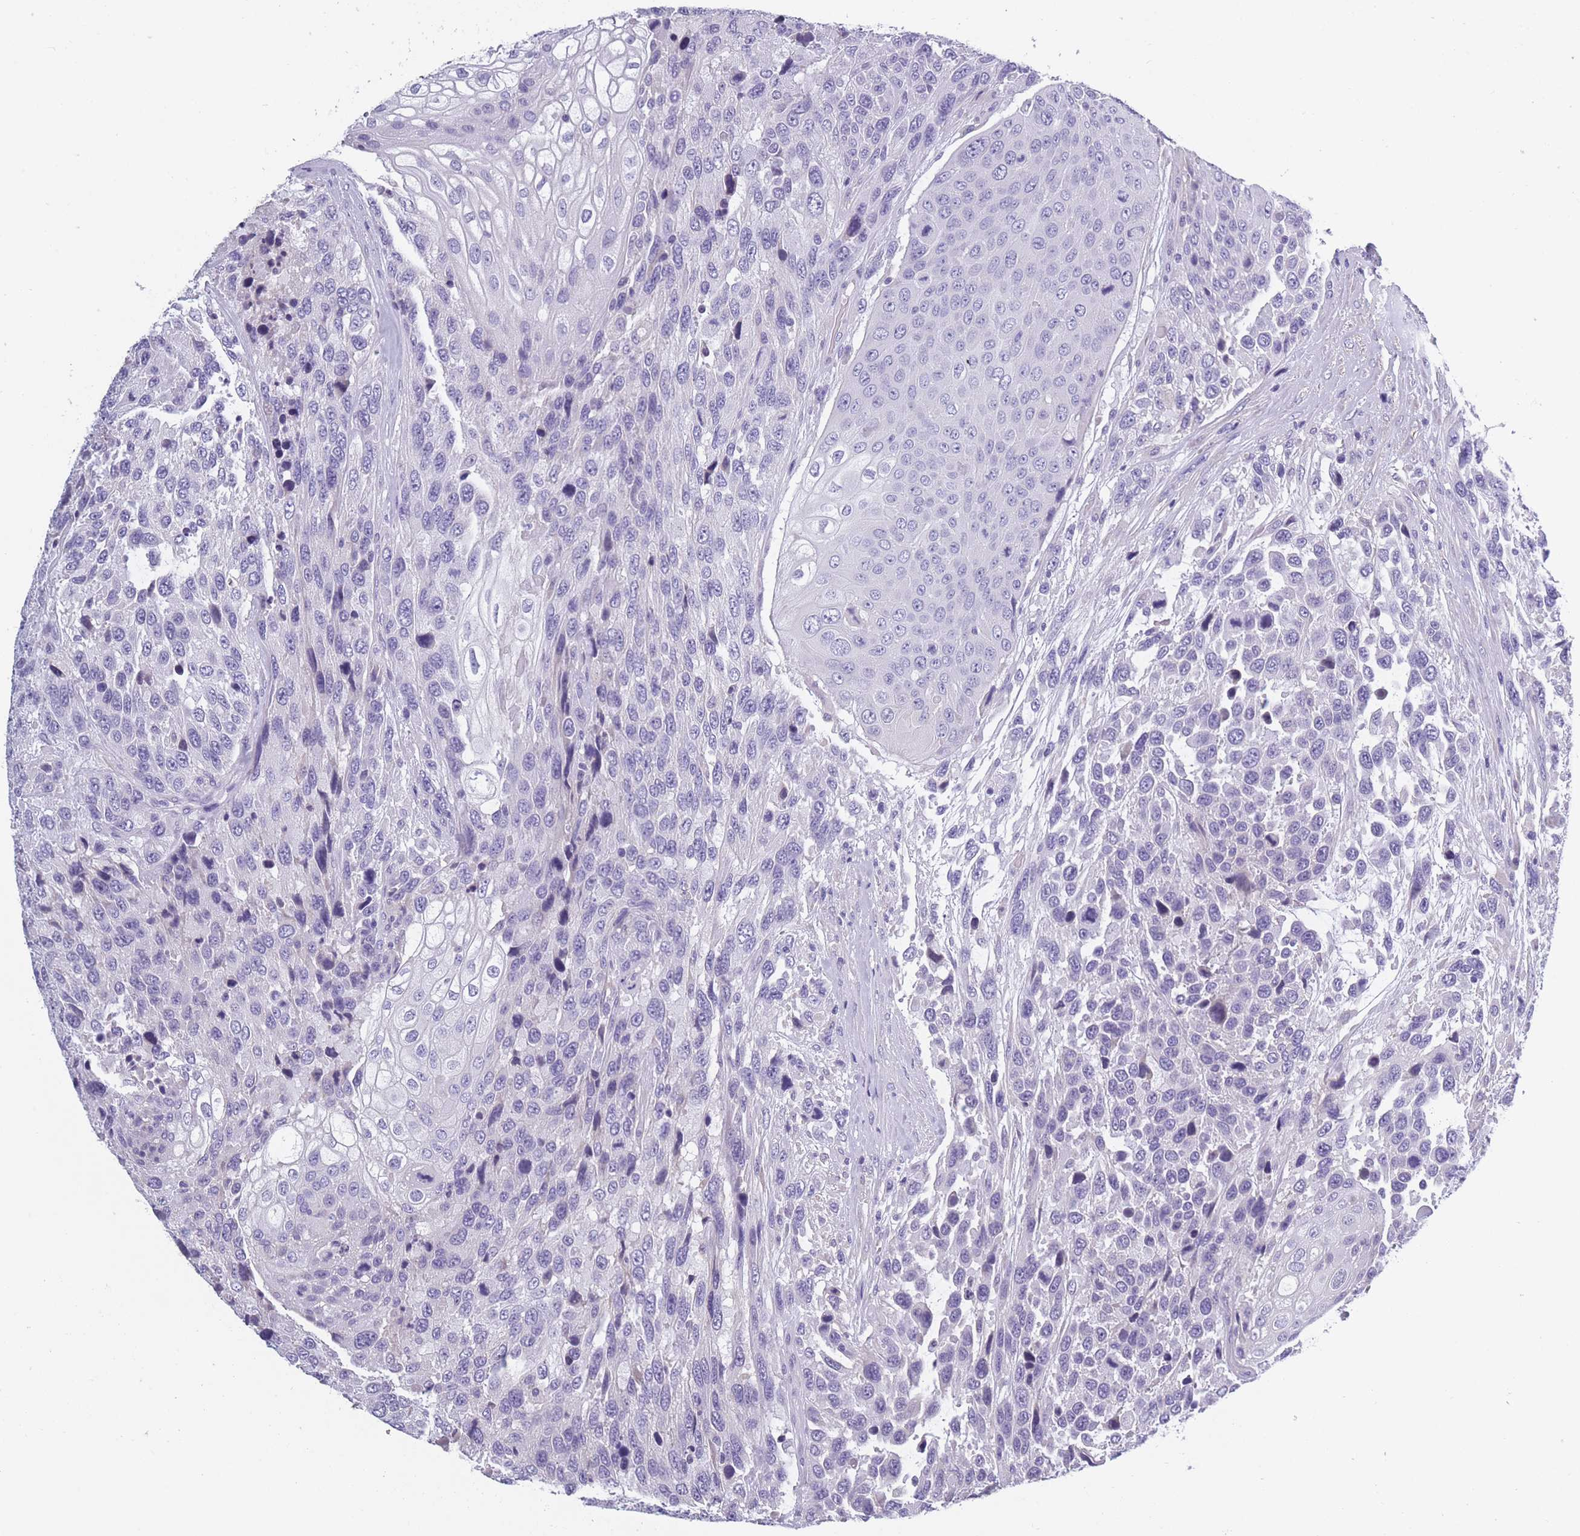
{"staining": {"intensity": "negative", "quantity": "none", "location": "none"}, "tissue": "urothelial cancer", "cell_type": "Tumor cells", "image_type": "cancer", "snomed": [{"axis": "morphology", "description": "Urothelial carcinoma, High grade"}, {"axis": "topography", "description": "Urinary bladder"}], "caption": "This micrograph is of urothelial carcinoma (high-grade) stained with IHC to label a protein in brown with the nuclei are counter-stained blue. There is no positivity in tumor cells.", "gene": "OR4C5", "patient": {"sex": "female", "age": 70}}